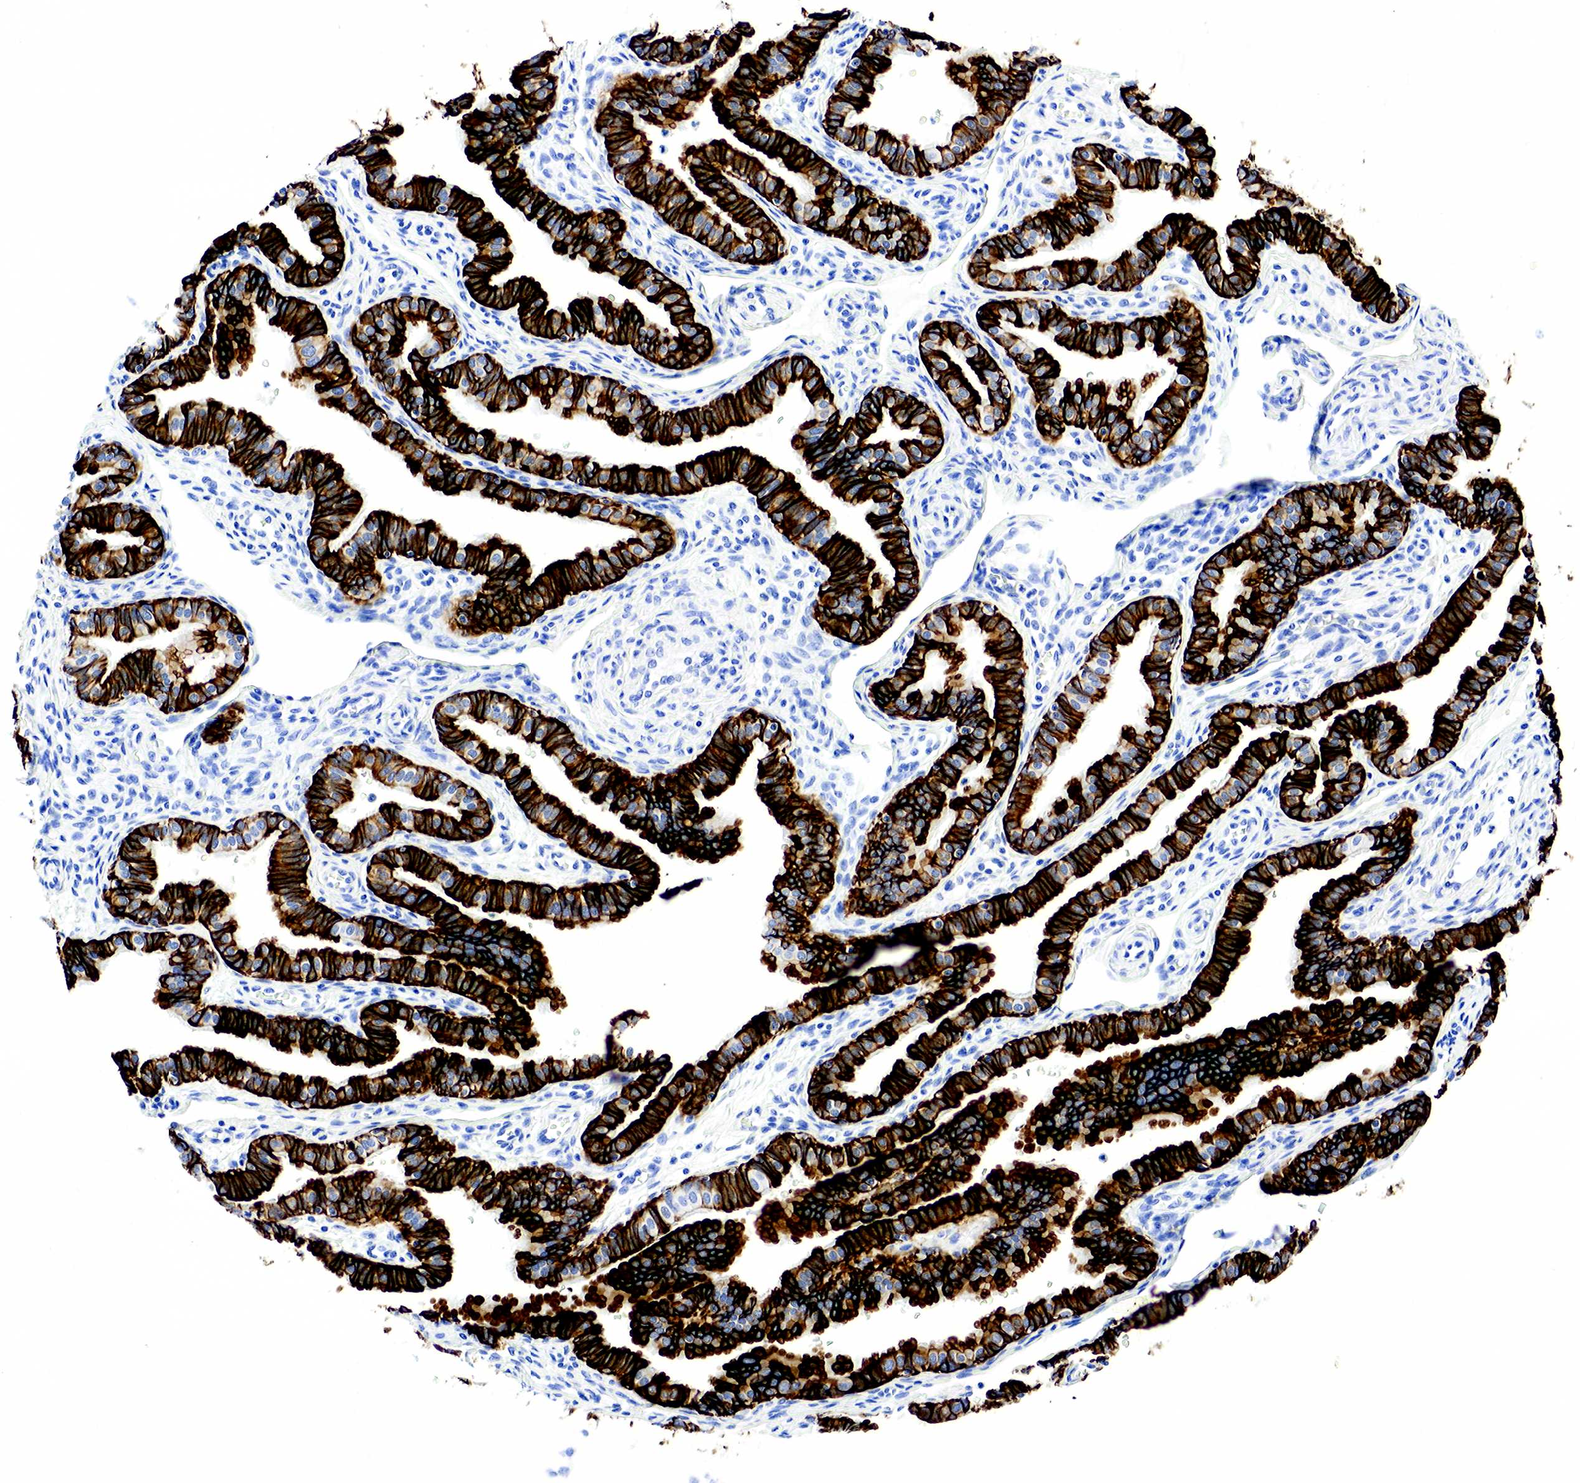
{"staining": {"intensity": "strong", "quantity": ">75%", "location": "cytoplasmic/membranous"}, "tissue": "fallopian tube", "cell_type": "Glandular cells", "image_type": "normal", "snomed": [{"axis": "morphology", "description": "Normal tissue, NOS"}, {"axis": "topography", "description": "Fallopian tube"}], "caption": "A brown stain shows strong cytoplasmic/membranous expression of a protein in glandular cells of benign fallopian tube. The protein of interest is stained brown, and the nuclei are stained in blue (DAB (3,3'-diaminobenzidine) IHC with brightfield microscopy, high magnification).", "gene": "KRT7", "patient": {"sex": "female", "age": 32}}